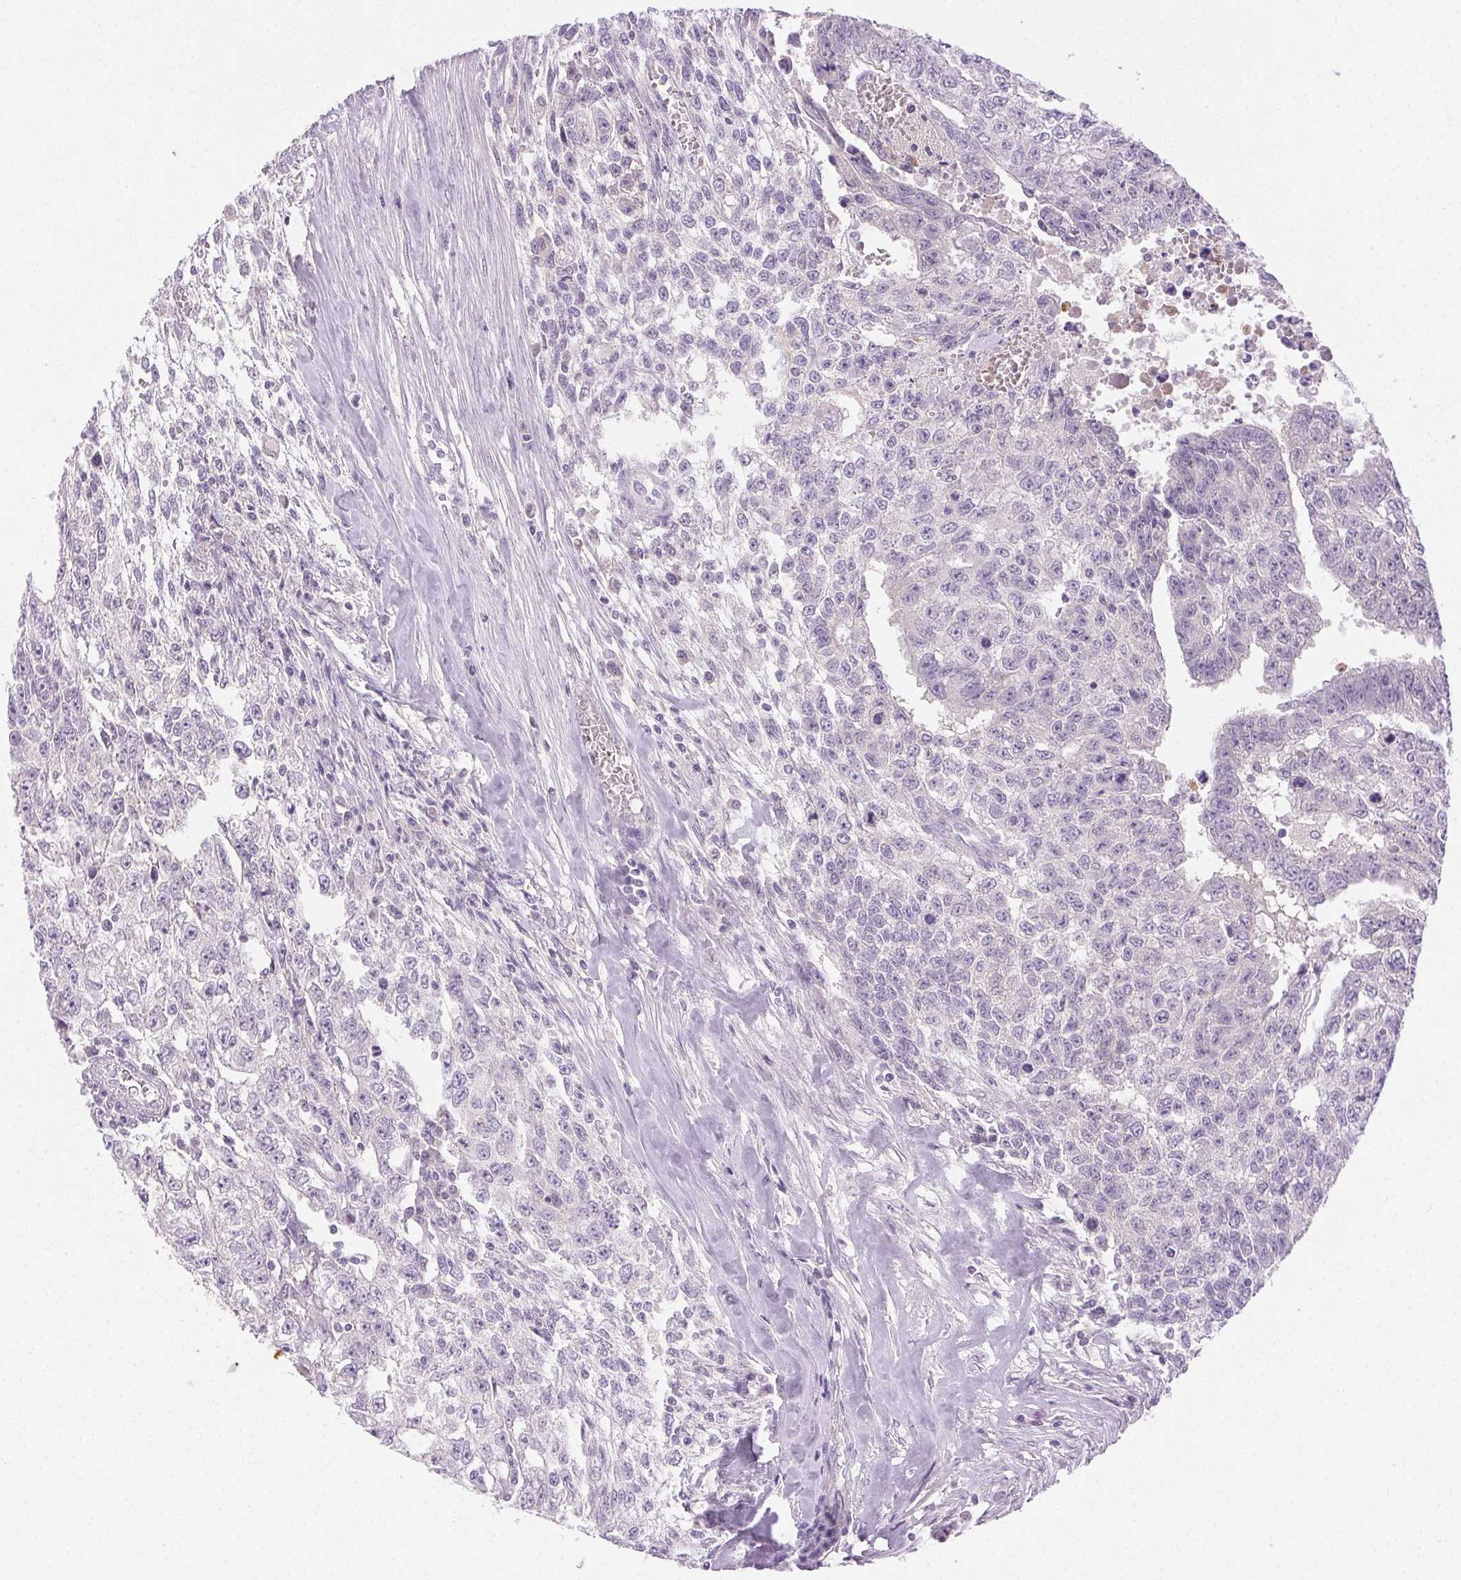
{"staining": {"intensity": "negative", "quantity": "none", "location": "none"}, "tissue": "testis cancer", "cell_type": "Tumor cells", "image_type": "cancer", "snomed": [{"axis": "morphology", "description": "Carcinoma, Embryonal, NOS"}, {"axis": "morphology", "description": "Teratoma, malignant, NOS"}, {"axis": "topography", "description": "Testis"}], "caption": "IHC micrograph of teratoma (malignant) (testis) stained for a protein (brown), which reveals no expression in tumor cells. Nuclei are stained in blue.", "gene": "EMX2", "patient": {"sex": "male", "age": 24}}